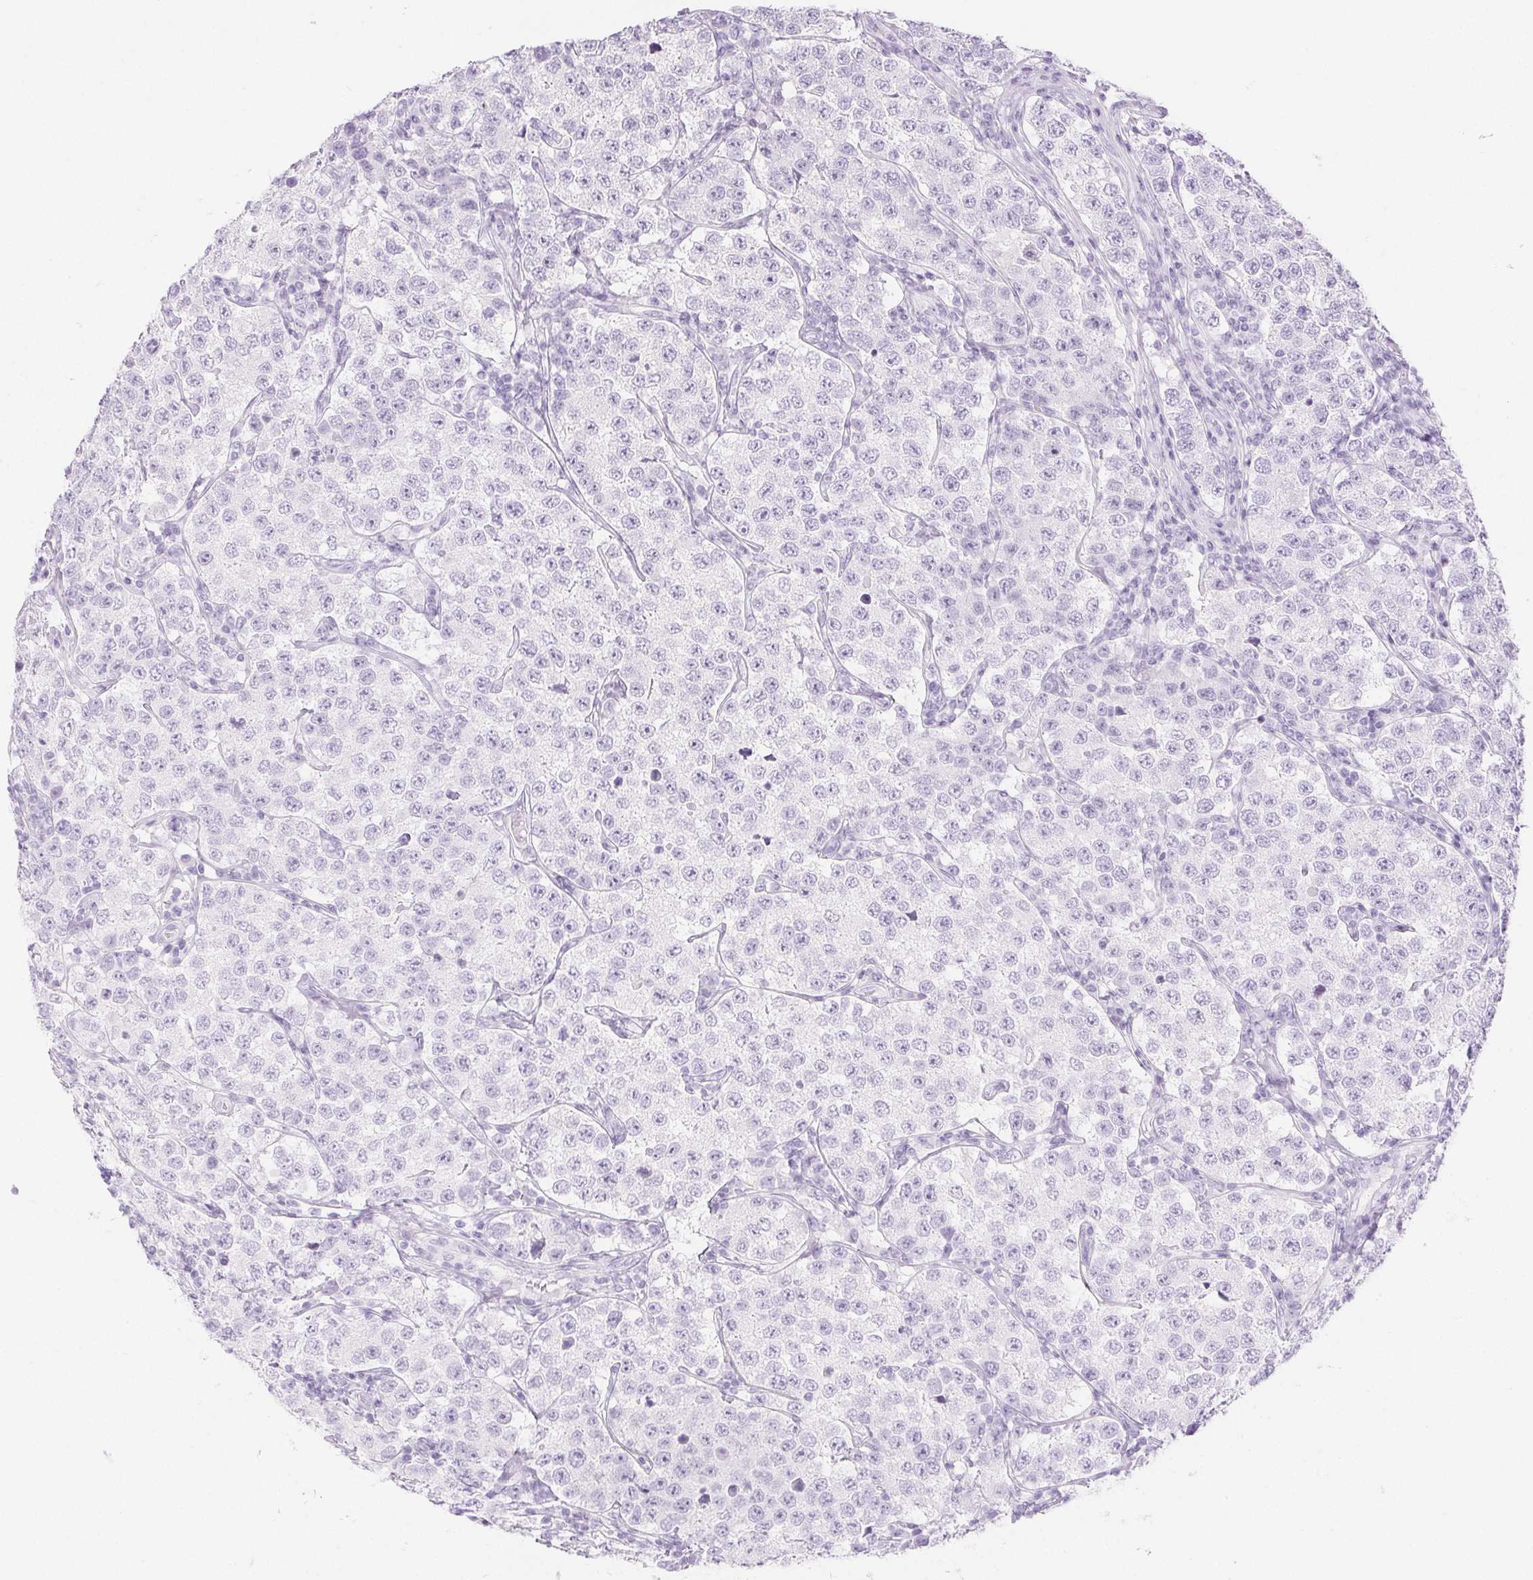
{"staining": {"intensity": "negative", "quantity": "none", "location": "none"}, "tissue": "testis cancer", "cell_type": "Tumor cells", "image_type": "cancer", "snomed": [{"axis": "morphology", "description": "Seminoma, NOS"}, {"axis": "topography", "description": "Testis"}], "caption": "There is no significant expression in tumor cells of testis seminoma.", "gene": "SPRR3", "patient": {"sex": "male", "age": 34}}